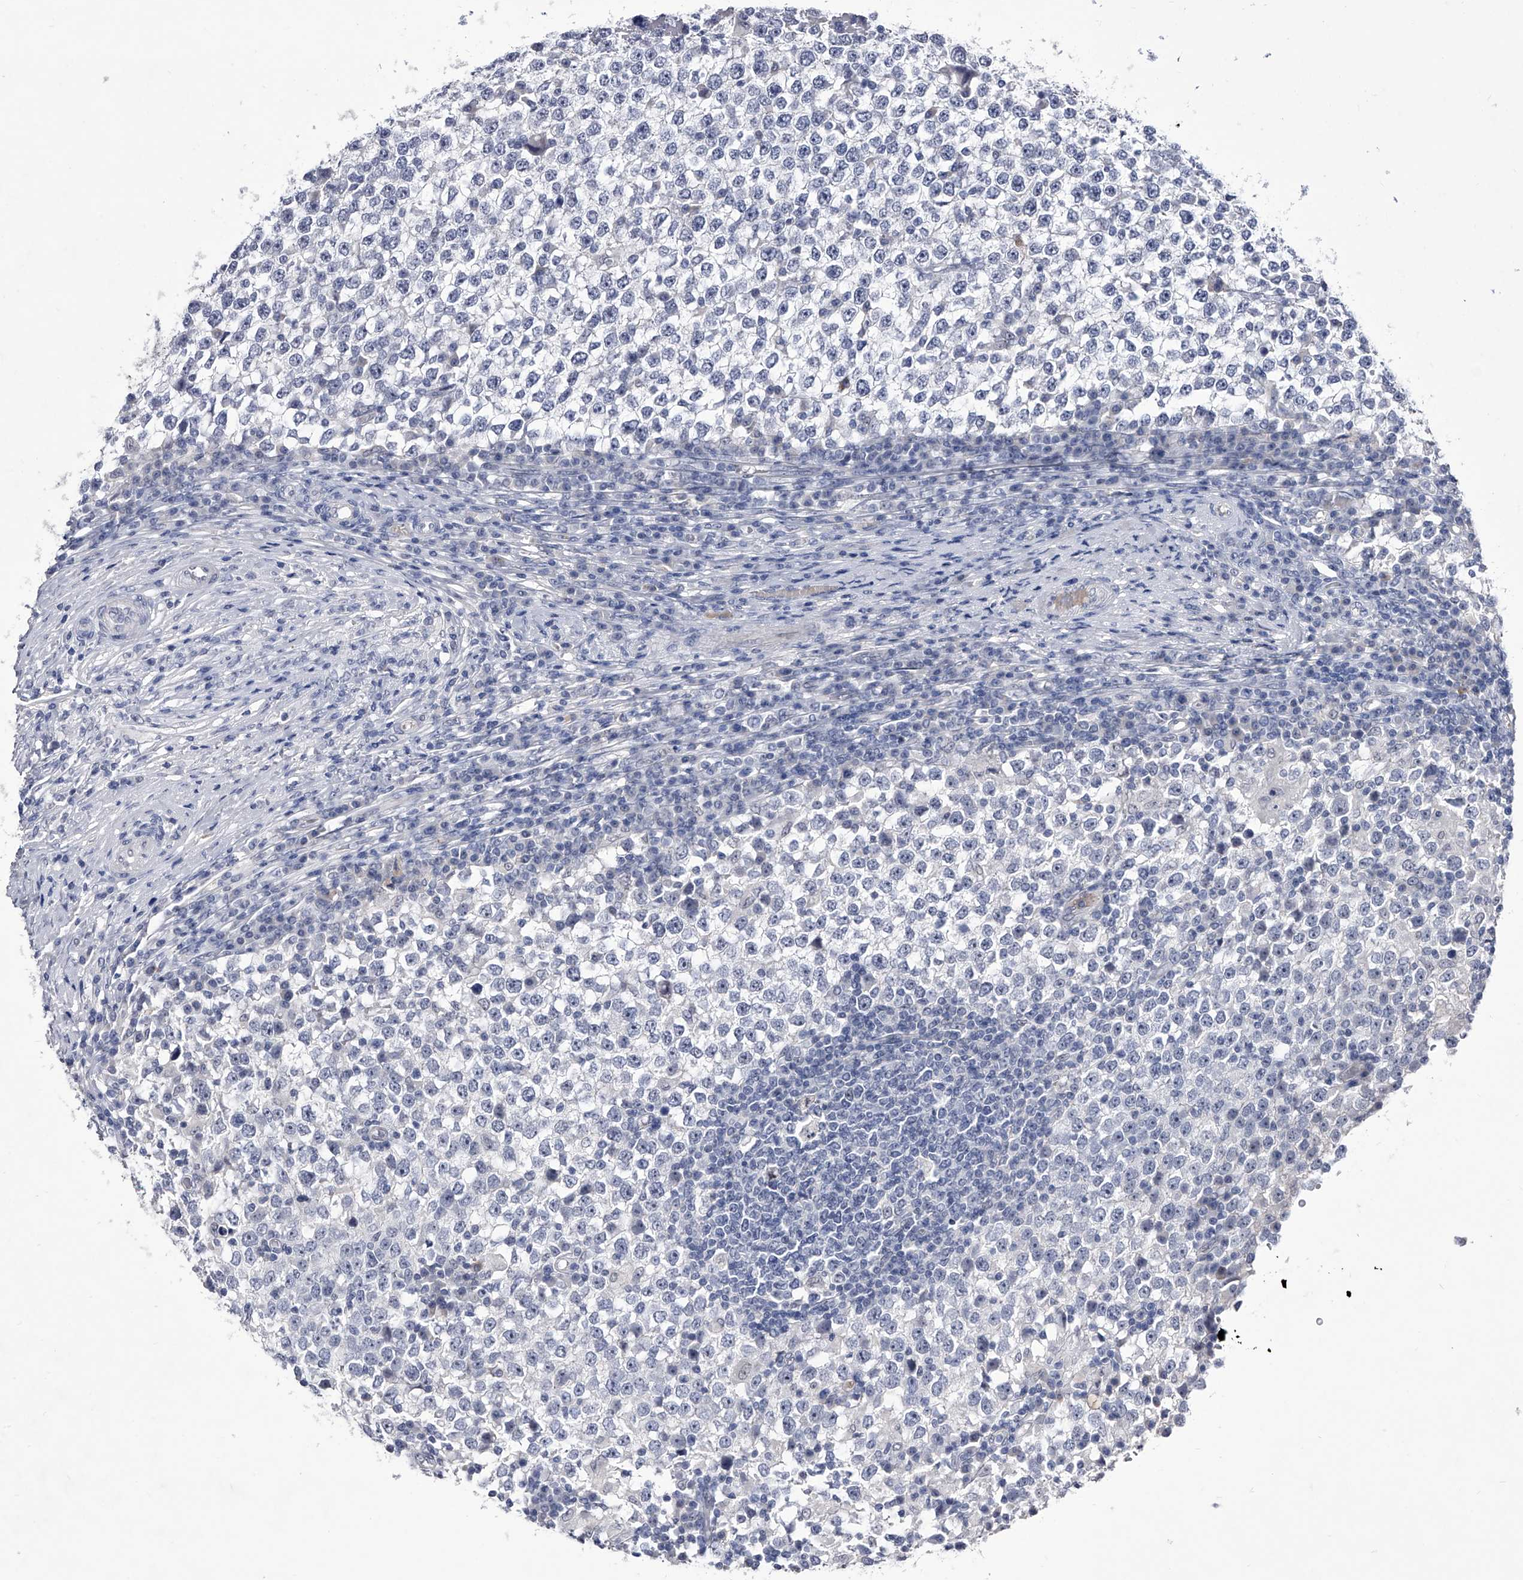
{"staining": {"intensity": "negative", "quantity": "none", "location": "none"}, "tissue": "testis cancer", "cell_type": "Tumor cells", "image_type": "cancer", "snomed": [{"axis": "morphology", "description": "Seminoma, NOS"}, {"axis": "topography", "description": "Testis"}], "caption": "The photomicrograph exhibits no significant positivity in tumor cells of testis seminoma.", "gene": "CRISP2", "patient": {"sex": "male", "age": 65}}